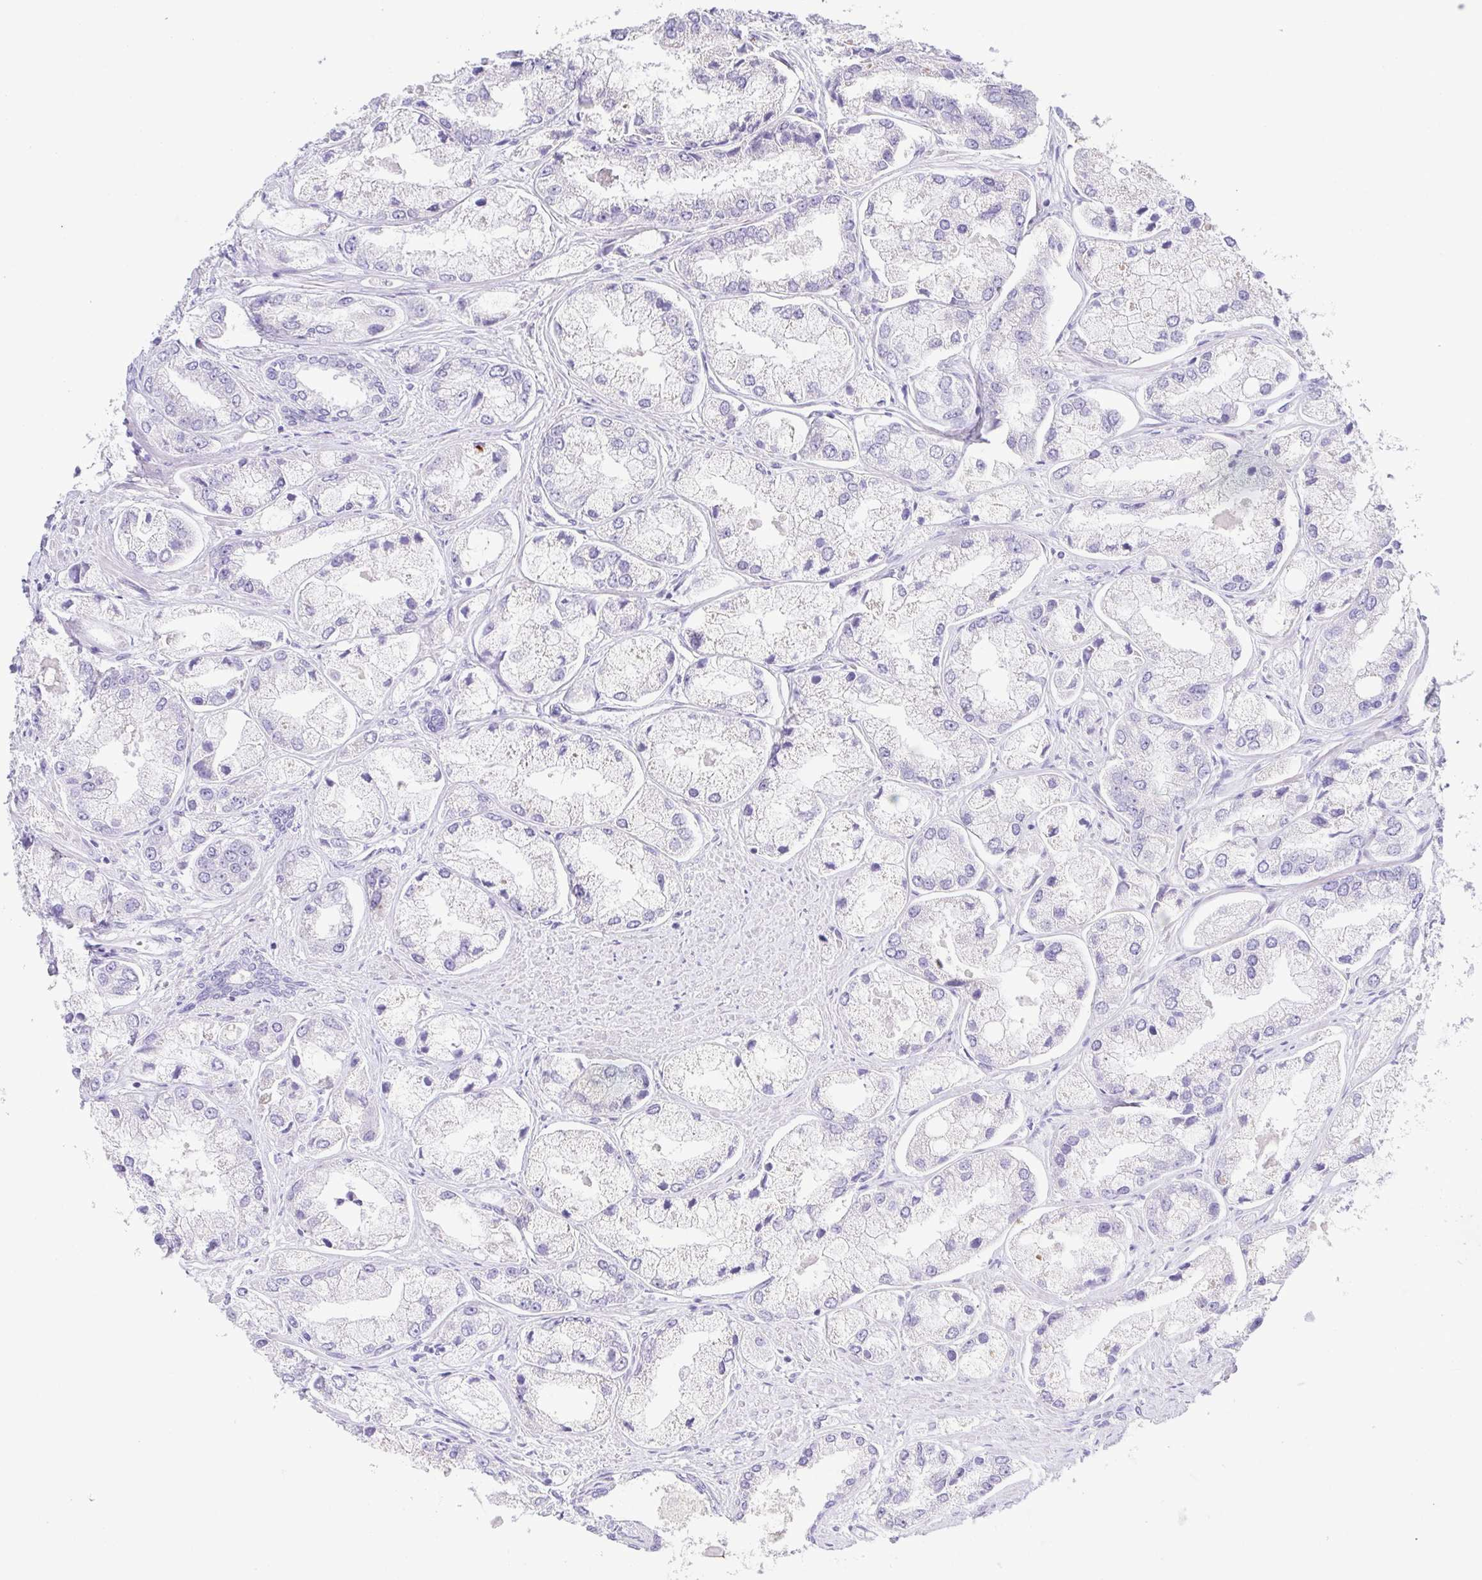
{"staining": {"intensity": "negative", "quantity": "none", "location": "none"}, "tissue": "prostate cancer", "cell_type": "Tumor cells", "image_type": "cancer", "snomed": [{"axis": "morphology", "description": "Adenocarcinoma, Low grade"}, {"axis": "topography", "description": "Prostate"}], "caption": "Immunohistochemistry (IHC) of prostate cancer exhibits no expression in tumor cells.", "gene": "HAPLN2", "patient": {"sex": "male", "age": 69}}